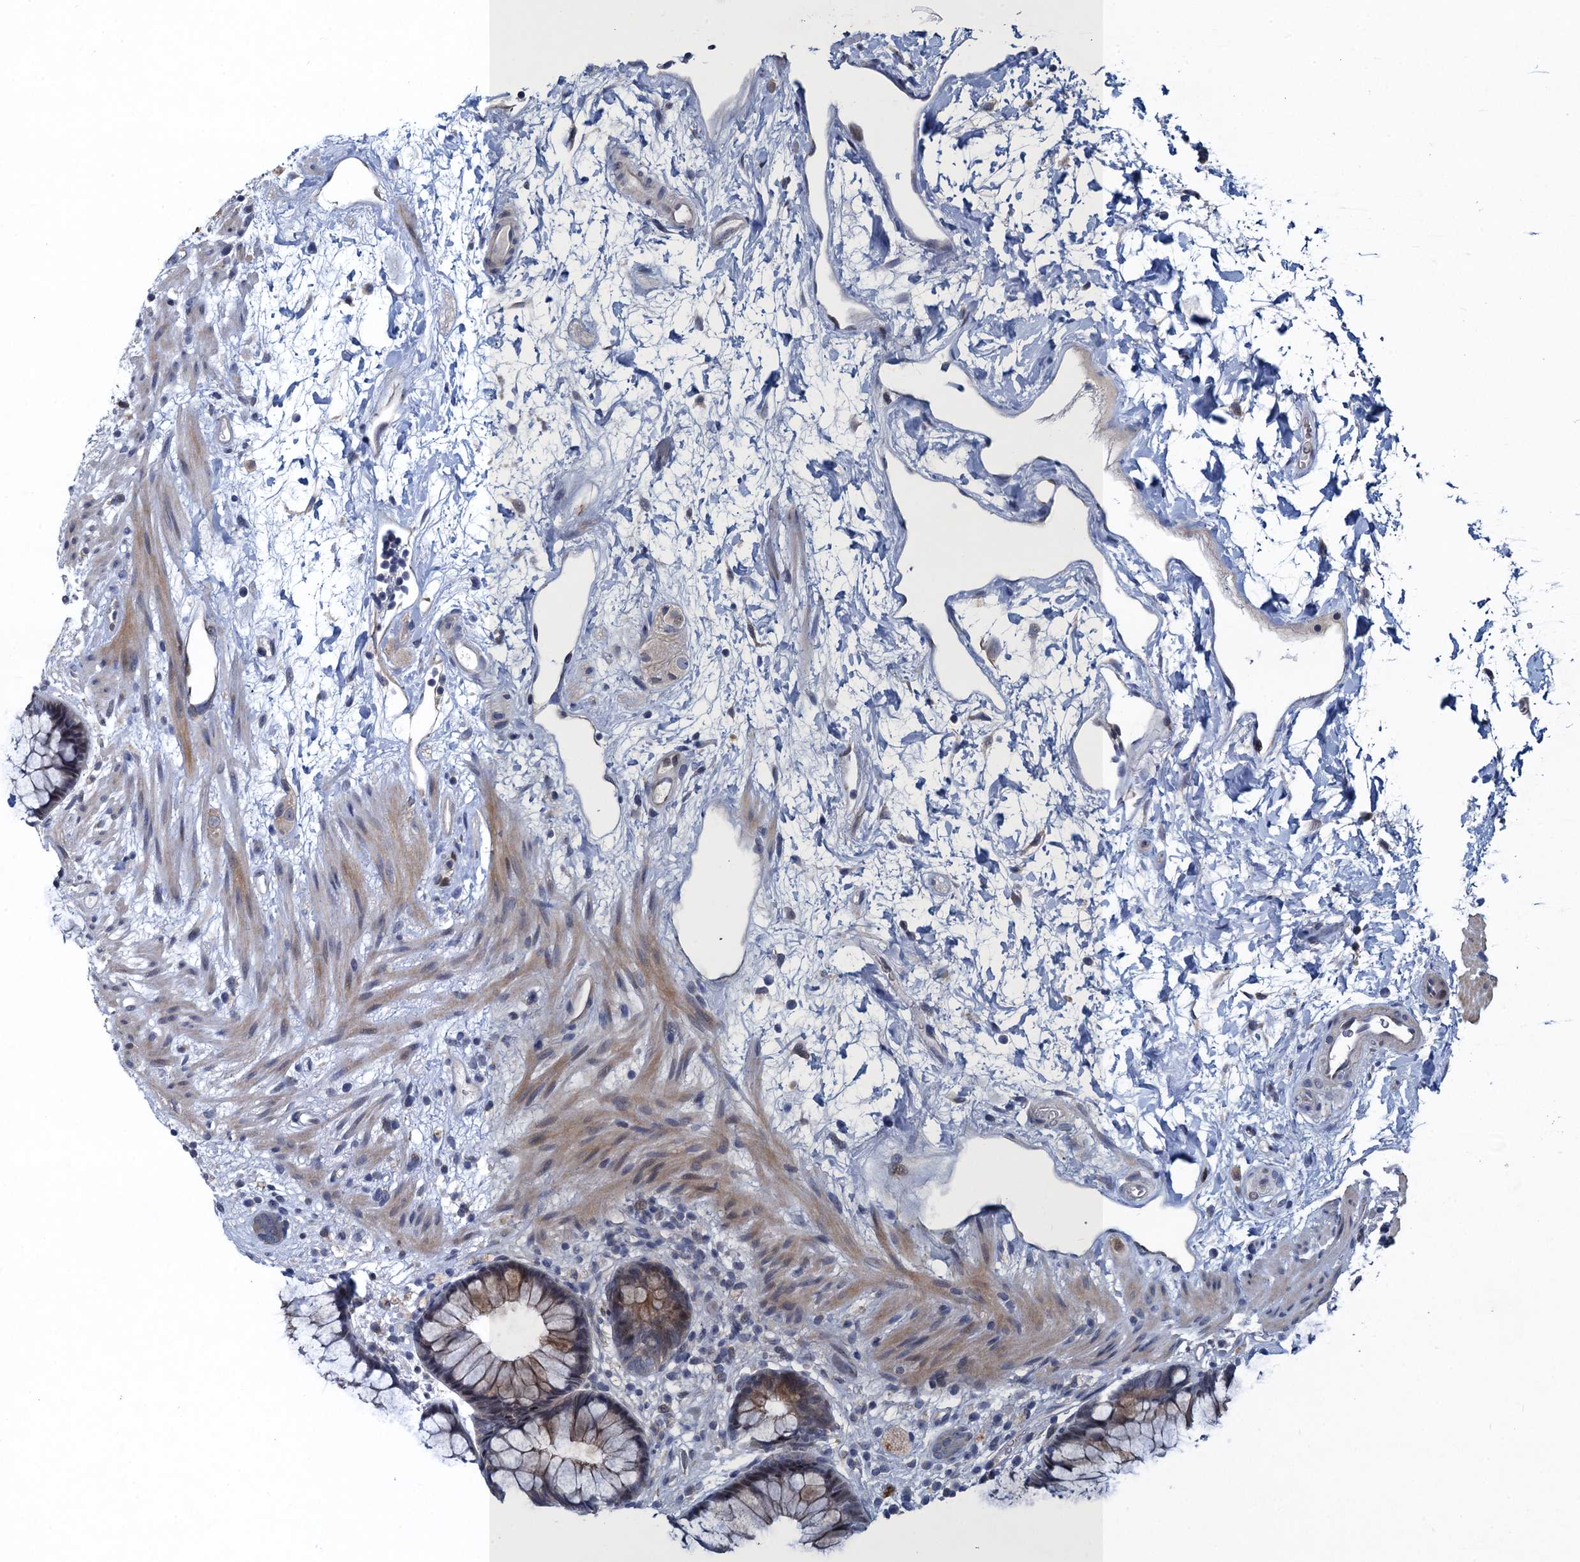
{"staining": {"intensity": "moderate", "quantity": ">75%", "location": "cytoplasmic/membranous"}, "tissue": "rectum", "cell_type": "Glandular cells", "image_type": "normal", "snomed": [{"axis": "morphology", "description": "Normal tissue, NOS"}, {"axis": "topography", "description": "Rectum"}], "caption": "This micrograph demonstrates immunohistochemistry staining of benign rectum, with medium moderate cytoplasmic/membranous positivity in approximately >75% of glandular cells.", "gene": "ATOSA", "patient": {"sex": "male", "age": 51}}